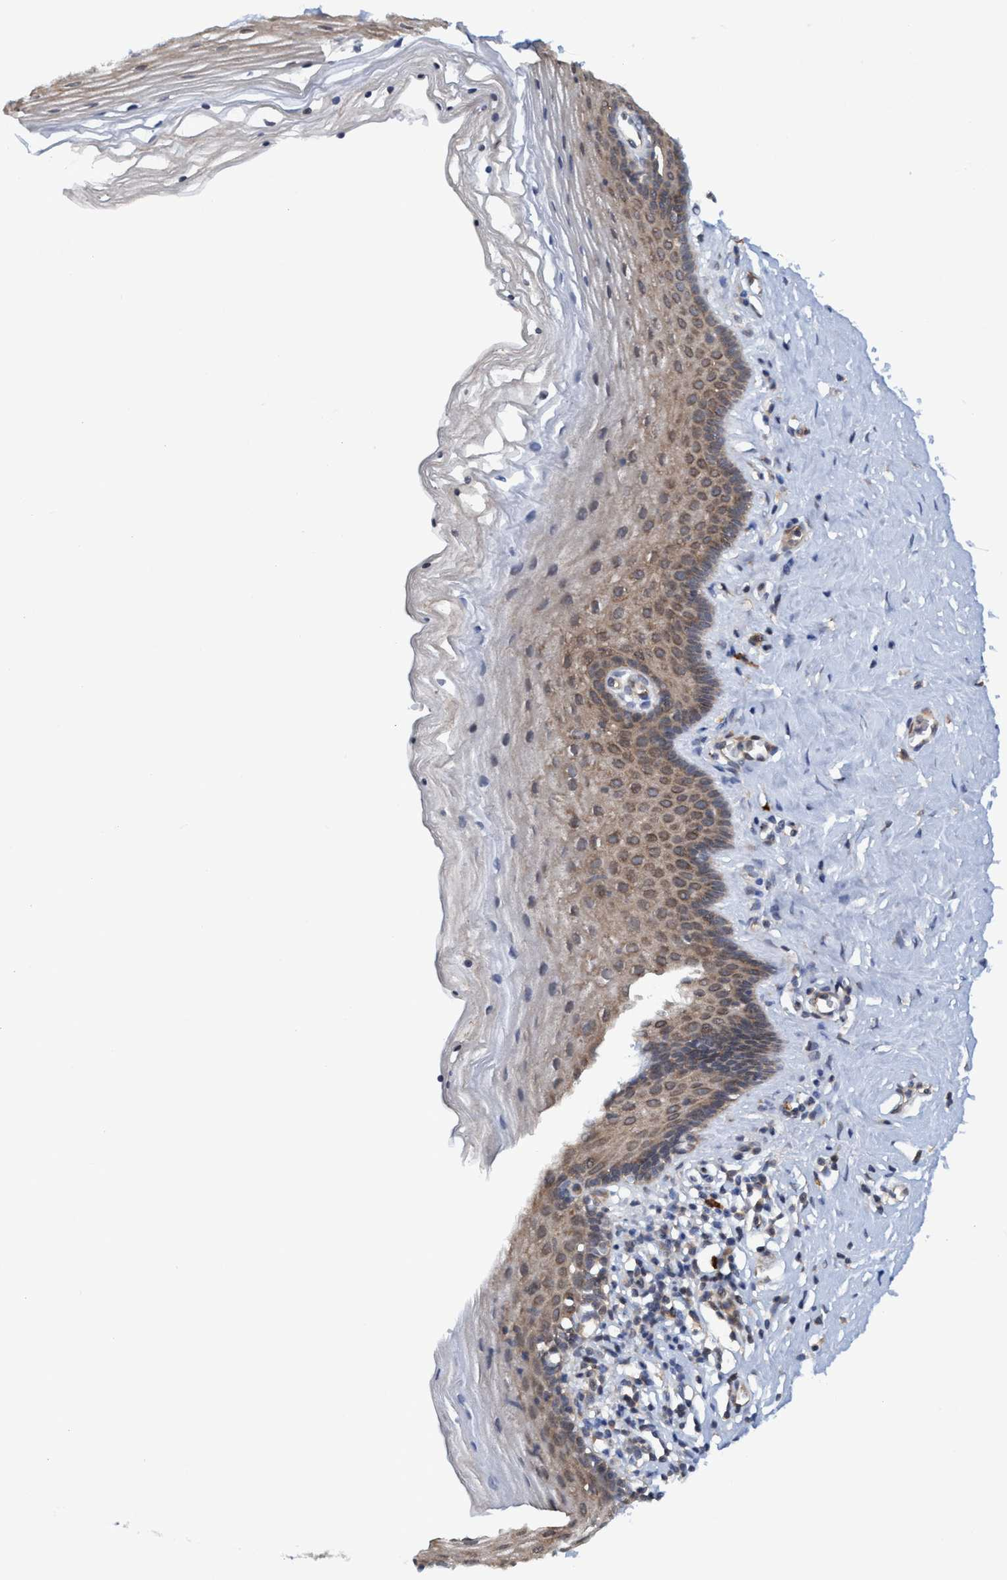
{"staining": {"intensity": "weak", "quantity": "25%-75%", "location": "cytoplasmic/membranous"}, "tissue": "vagina", "cell_type": "Squamous epithelial cells", "image_type": "normal", "snomed": [{"axis": "morphology", "description": "Normal tissue, NOS"}, {"axis": "topography", "description": "Vagina"}], "caption": "Brown immunohistochemical staining in unremarkable vagina demonstrates weak cytoplasmic/membranous staining in about 25%-75% of squamous epithelial cells.", "gene": "TRIM65", "patient": {"sex": "female", "age": 32}}